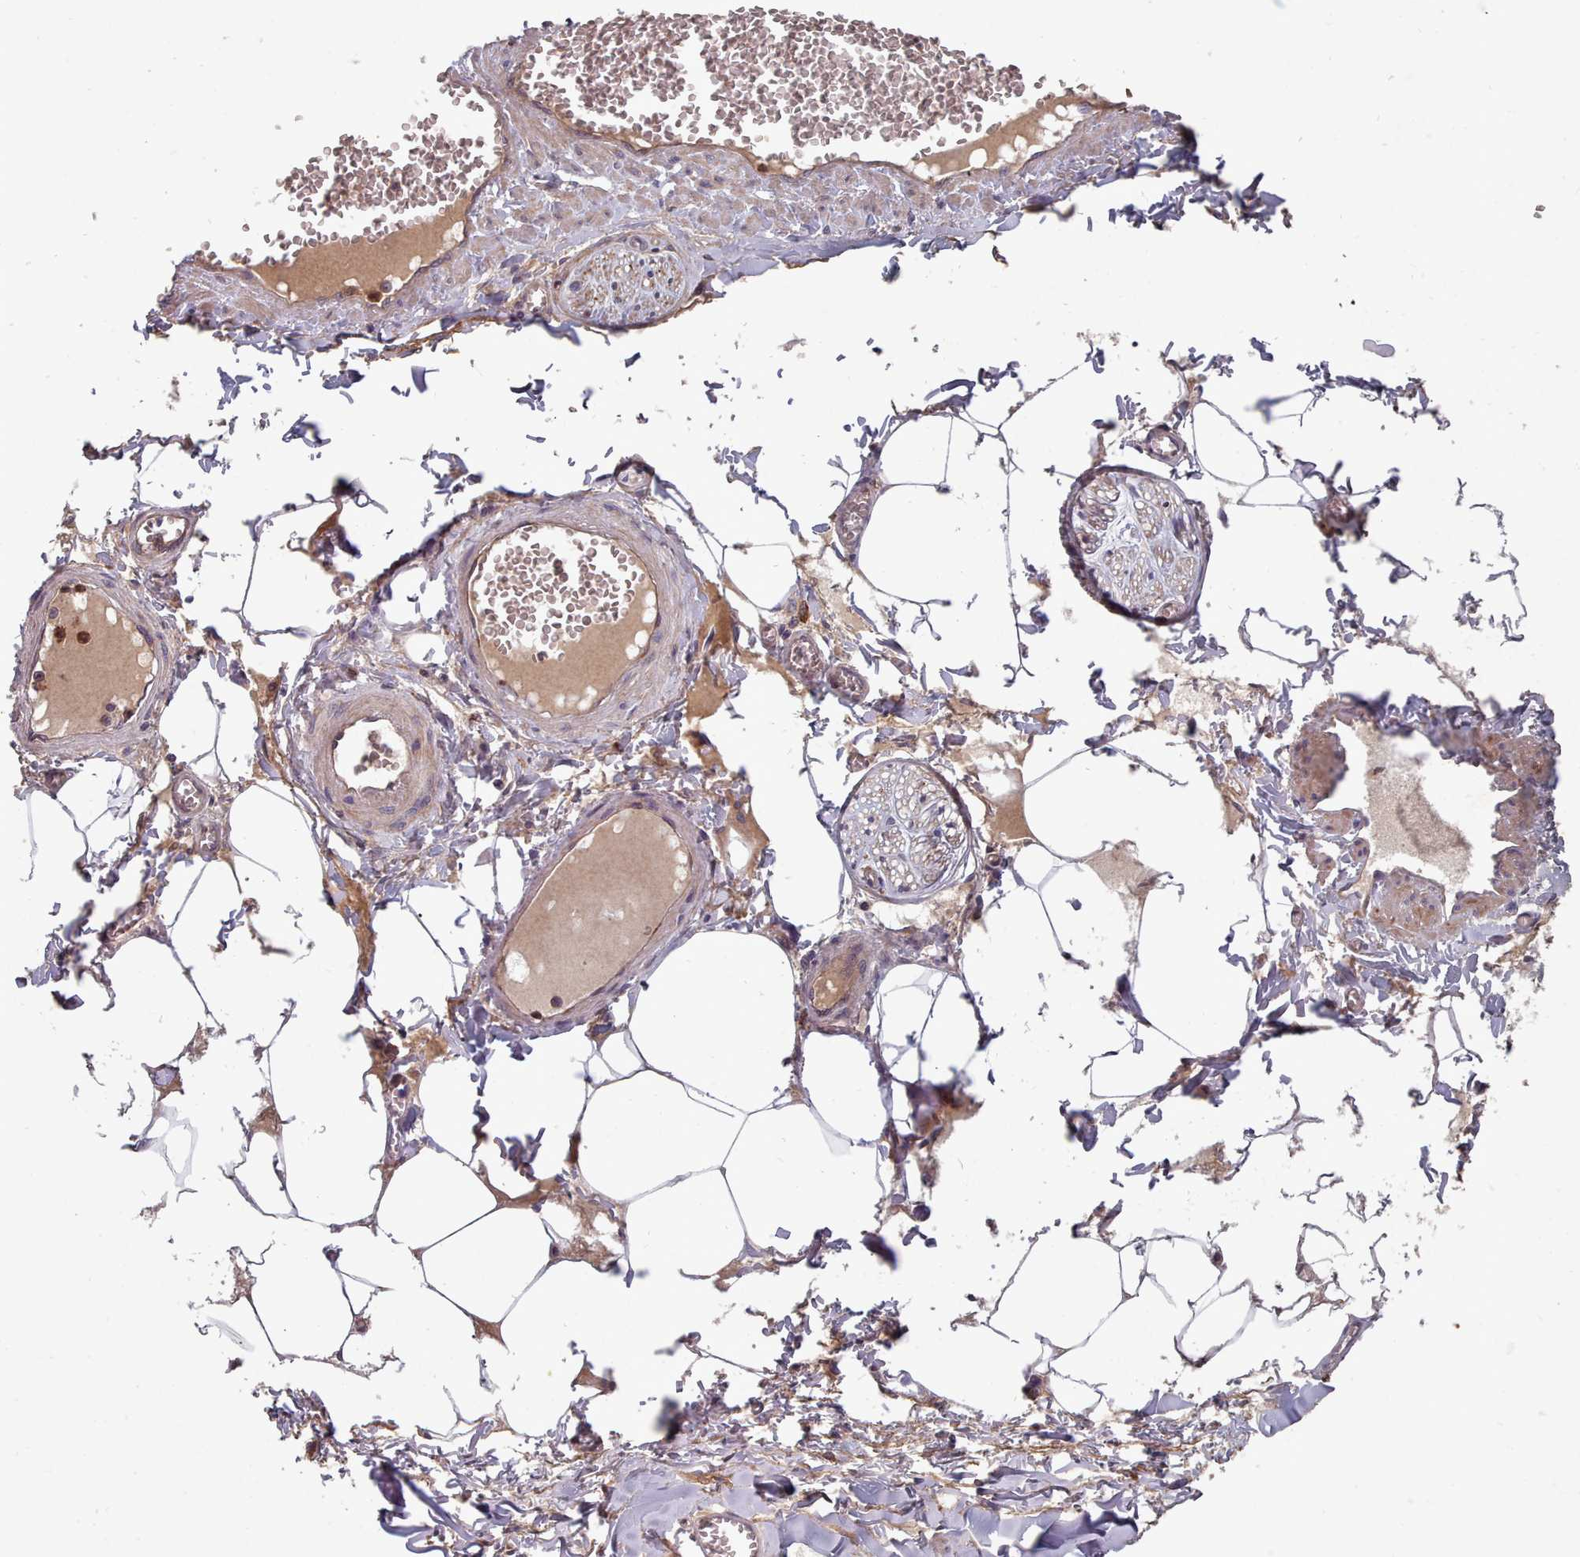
{"staining": {"intensity": "weak", "quantity": "25%-75%", "location": "cytoplasmic/membranous"}, "tissue": "adipose tissue", "cell_type": "Adipocytes", "image_type": "normal", "snomed": [{"axis": "morphology", "description": "Normal tissue, NOS"}, {"axis": "topography", "description": "Soft tissue"}, {"axis": "topography", "description": "Adipose tissue"}, {"axis": "topography", "description": "Vascular tissue"}, {"axis": "topography", "description": "Peripheral nerve tissue"}], "caption": "Adipose tissue stained with a brown dye displays weak cytoplasmic/membranous positive expression in approximately 25%-75% of adipocytes.", "gene": "THSD7B", "patient": {"sex": "male", "age": 46}}